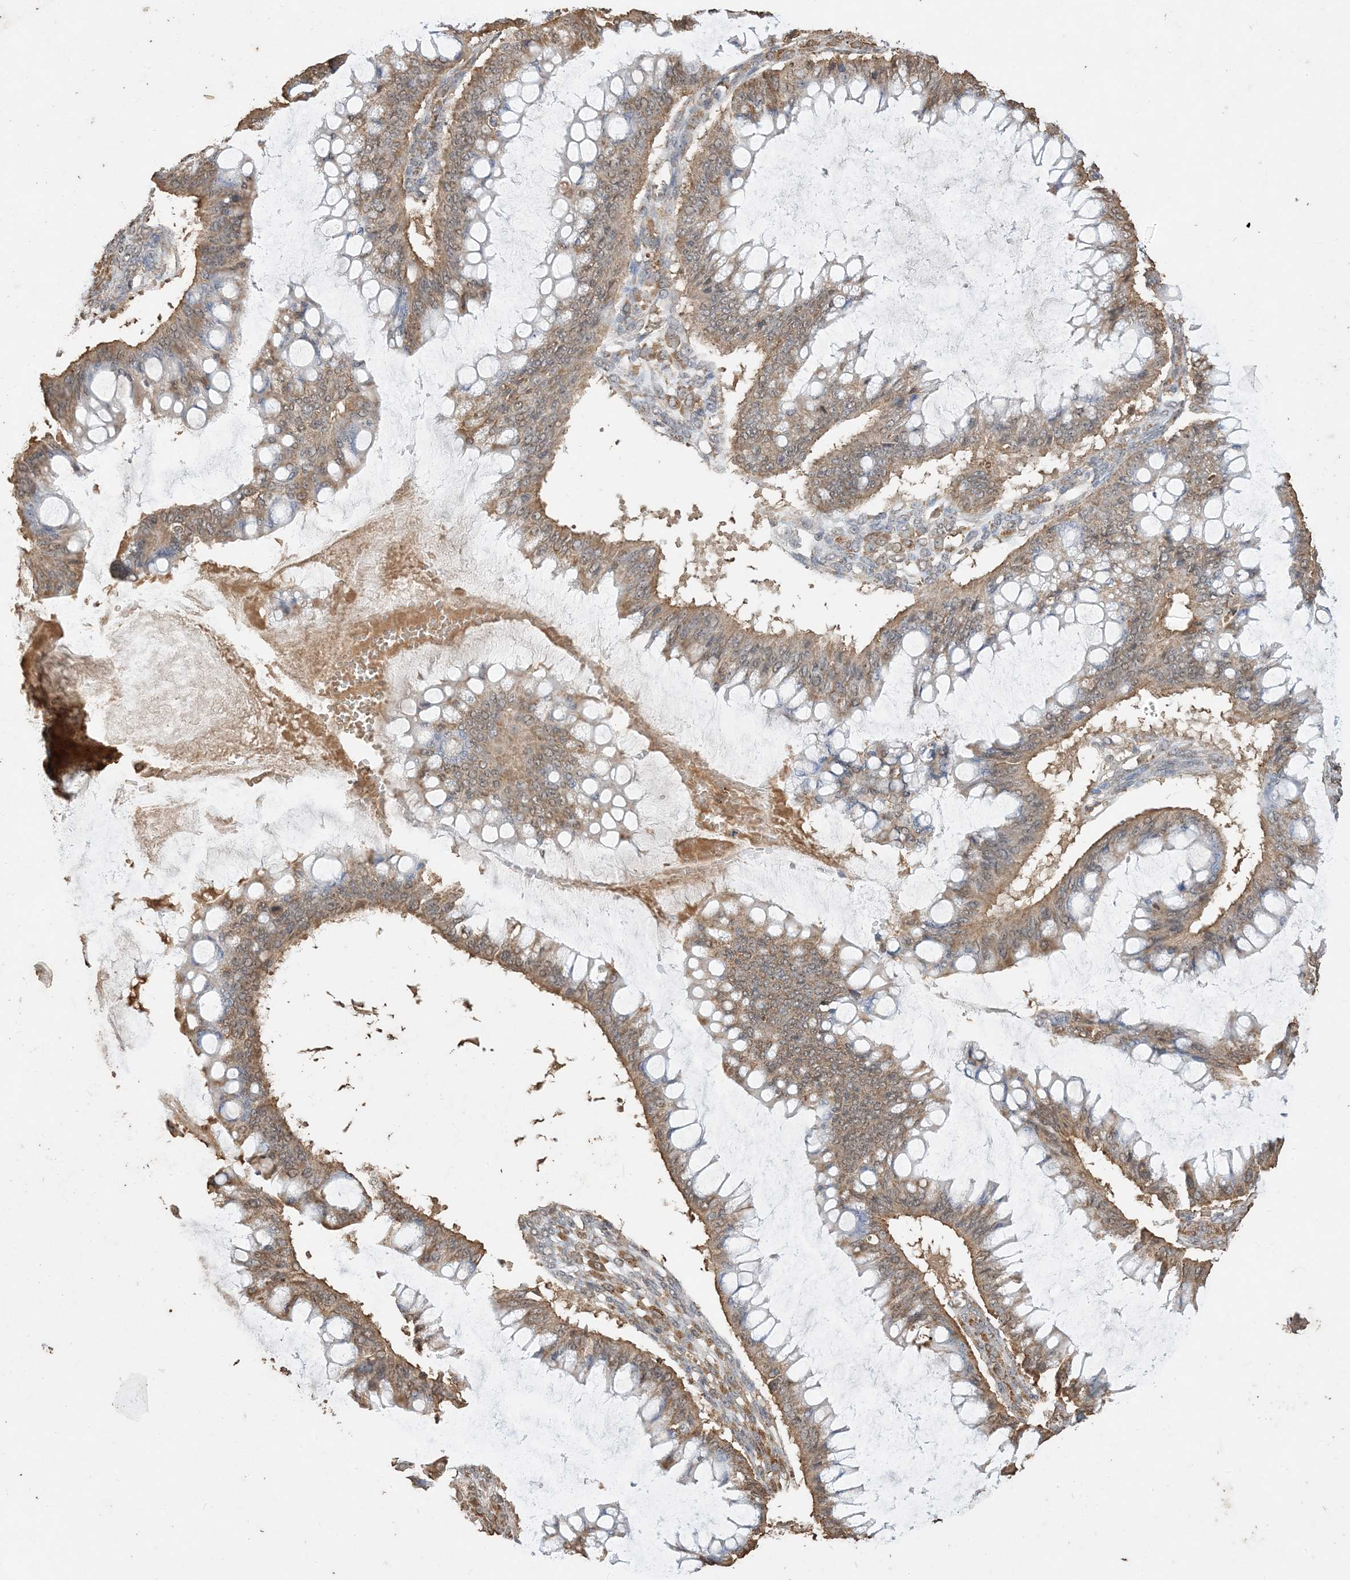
{"staining": {"intensity": "moderate", "quantity": ">75%", "location": "cytoplasmic/membranous"}, "tissue": "ovarian cancer", "cell_type": "Tumor cells", "image_type": "cancer", "snomed": [{"axis": "morphology", "description": "Cystadenocarcinoma, mucinous, NOS"}, {"axis": "topography", "description": "Ovary"}], "caption": "A high-resolution image shows immunohistochemistry staining of ovarian cancer (mucinous cystadenocarcinoma), which reveals moderate cytoplasmic/membranous positivity in about >75% of tumor cells.", "gene": "HPS4", "patient": {"sex": "female", "age": 73}}